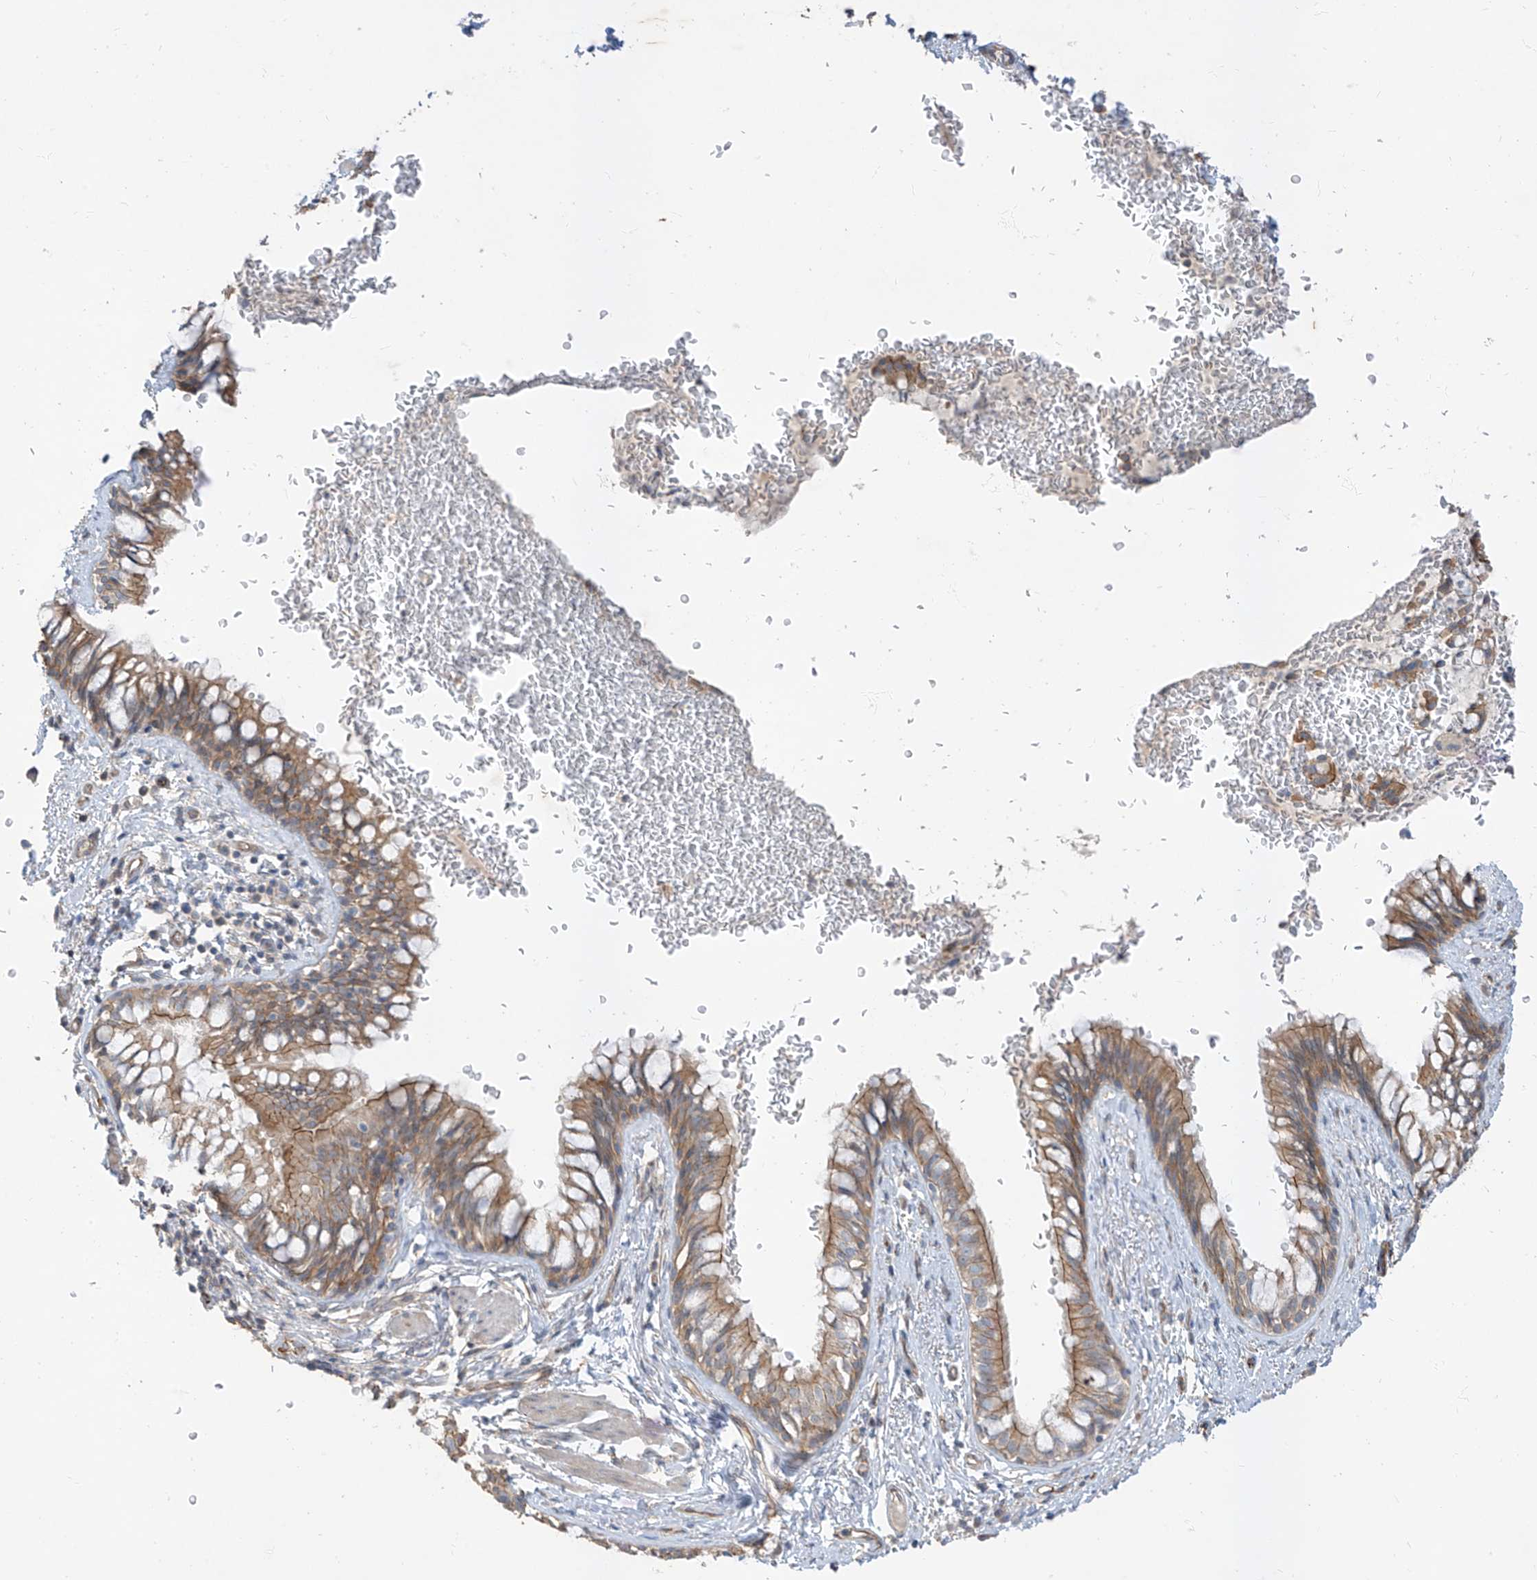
{"staining": {"intensity": "moderate", "quantity": ">75%", "location": "cytoplasmic/membranous"}, "tissue": "bronchus", "cell_type": "Respiratory epithelial cells", "image_type": "normal", "snomed": [{"axis": "morphology", "description": "Normal tissue, NOS"}, {"axis": "topography", "description": "Cartilage tissue"}, {"axis": "topography", "description": "Bronchus"}], "caption": "Immunohistochemical staining of normal bronchus demonstrates medium levels of moderate cytoplasmic/membranous positivity in about >75% of respiratory epithelial cells.", "gene": "EPHX4", "patient": {"sex": "female", "age": 36}}